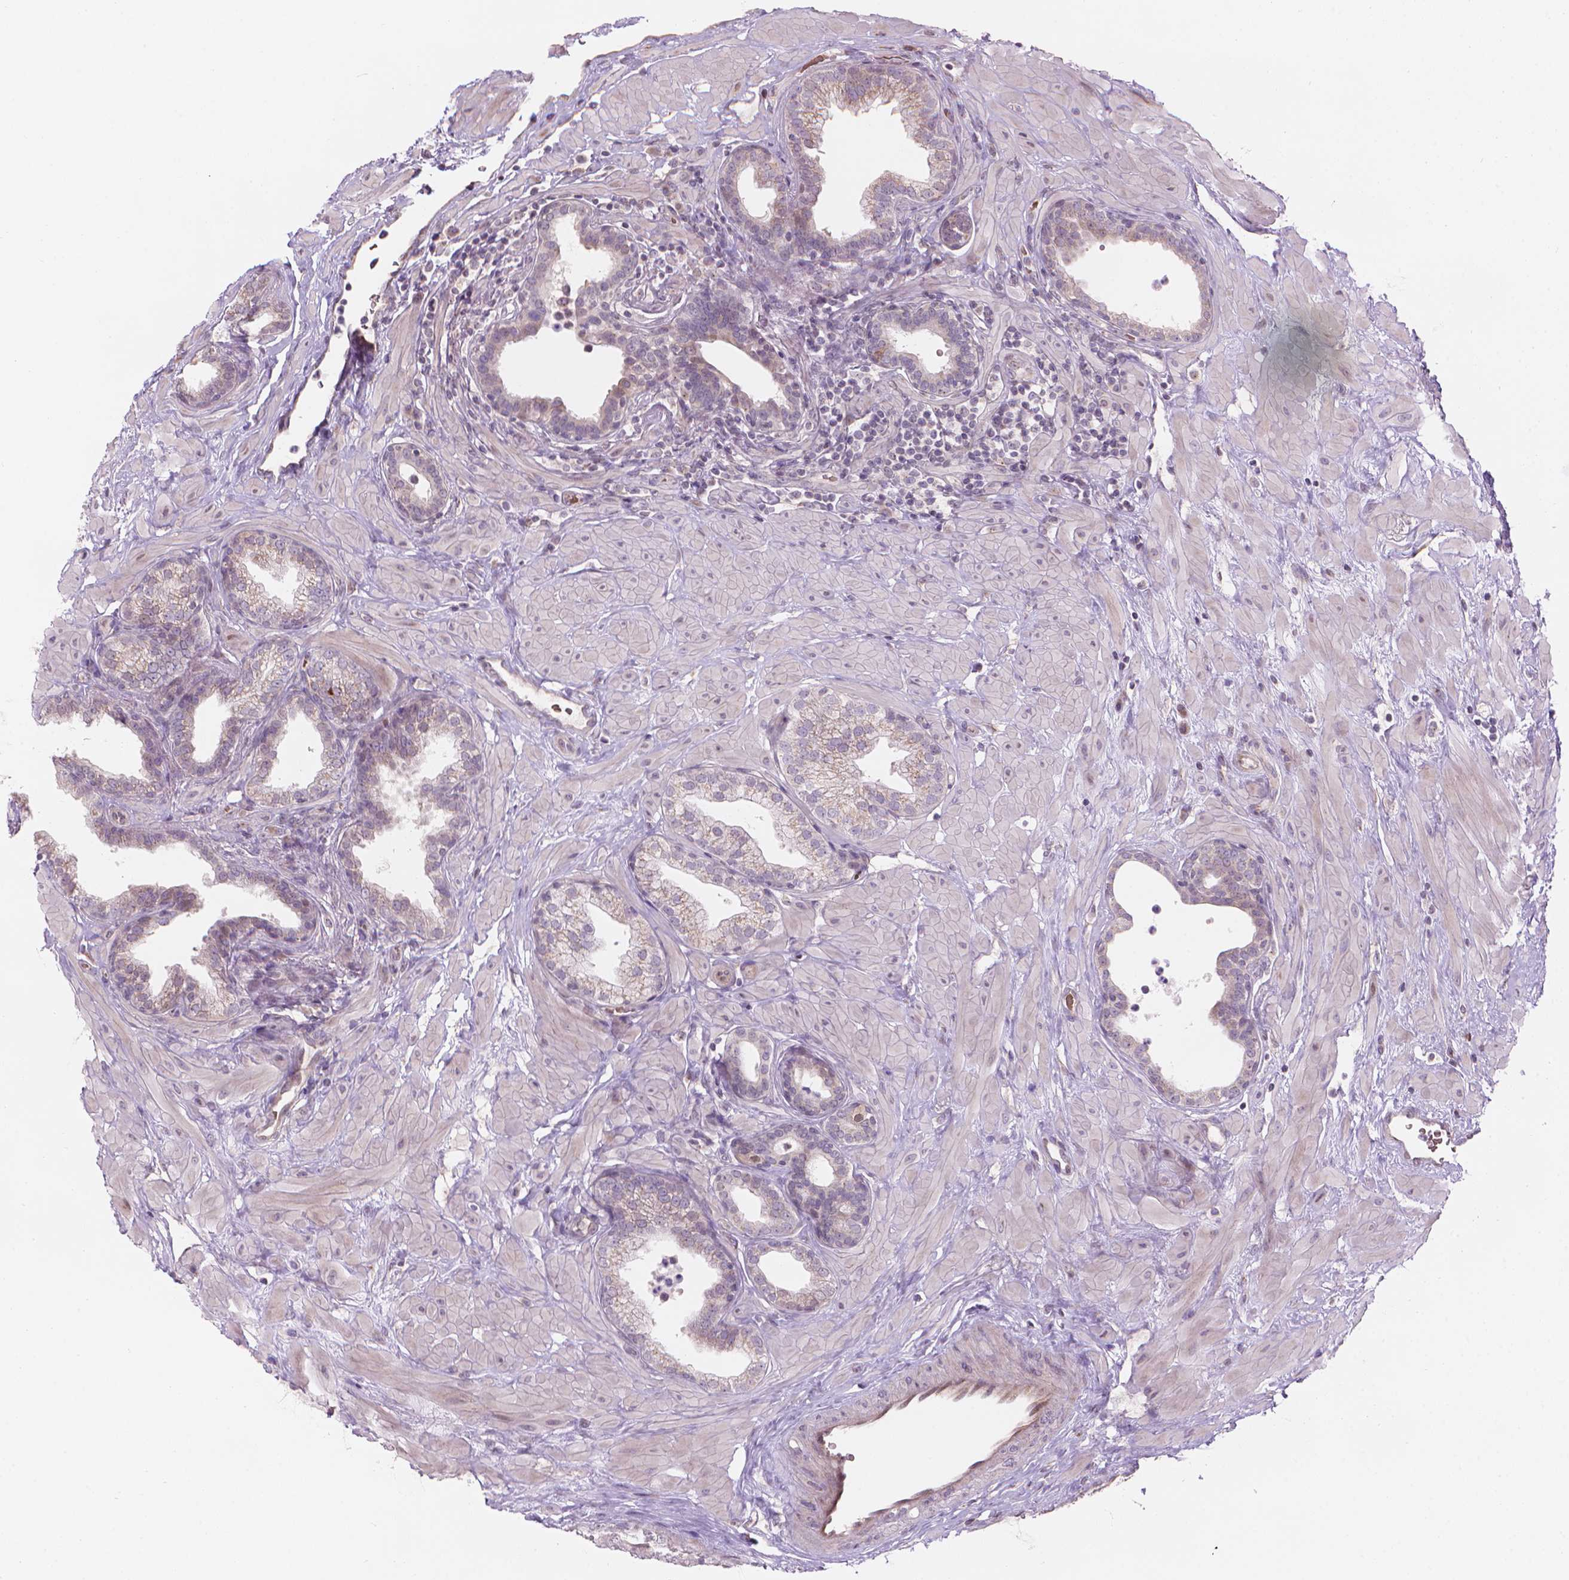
{"staining": {"intensity": "negative", "quantity": "none", "location": "none"}, "tissue": "prostate", "cell_type": "Glandular cells", "image_type": "normal", "snomed": [{"axis": "morphology", "description": "Normal tissue, NOS"}, {"axis": "topography", "description": "Prostate"}], "caption": "DAB immunohistochemical staining of unremarkable human prostate shows no significant expression in glandular cells.", "gene": "IFFO1", "patient": {"sex": "male", "age": 37}}